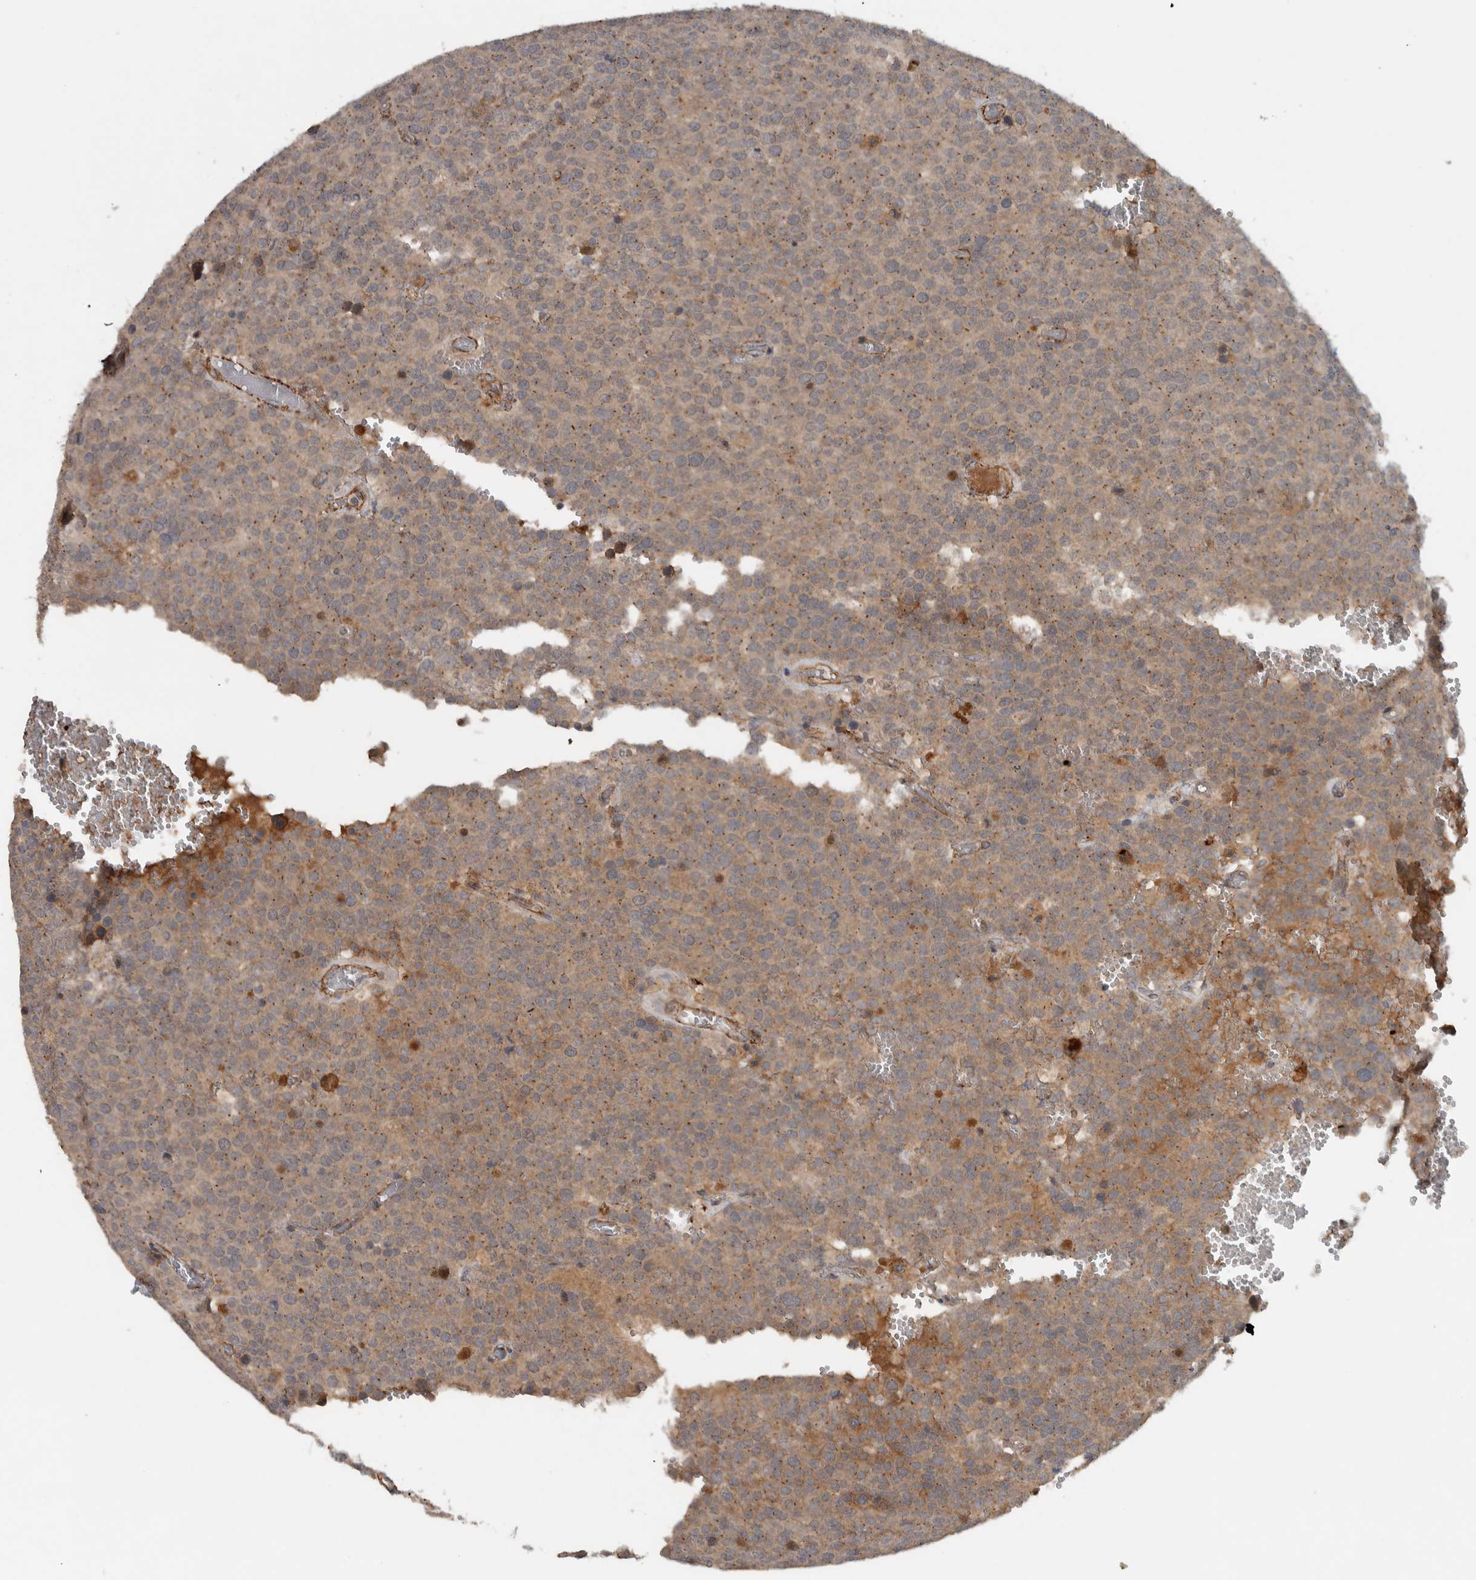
{"staining": {"intensity": "weak", "quantity": ">75%", "location": "cytoplasmic/membranous"}, "tissue": "testis cancer", "cell_type": "Tumor cells", "image_type": "cancer", "snomed": [{"axis": "morphology", "description": "Normal tissue, NOS"}, {"axis": "morphology", "description": "Seminoma, NOS"}, {"axis": "topography", "description": "Testis"}], "caption": "Immunohistochemical staining of testis seminoma demonstrates low levels of weak cytoplasmic/membranous protein positivity in approximately >75% of tumor cells.", "gene": "LBHD1", "patient": {"sex": "male", "age": 71}}